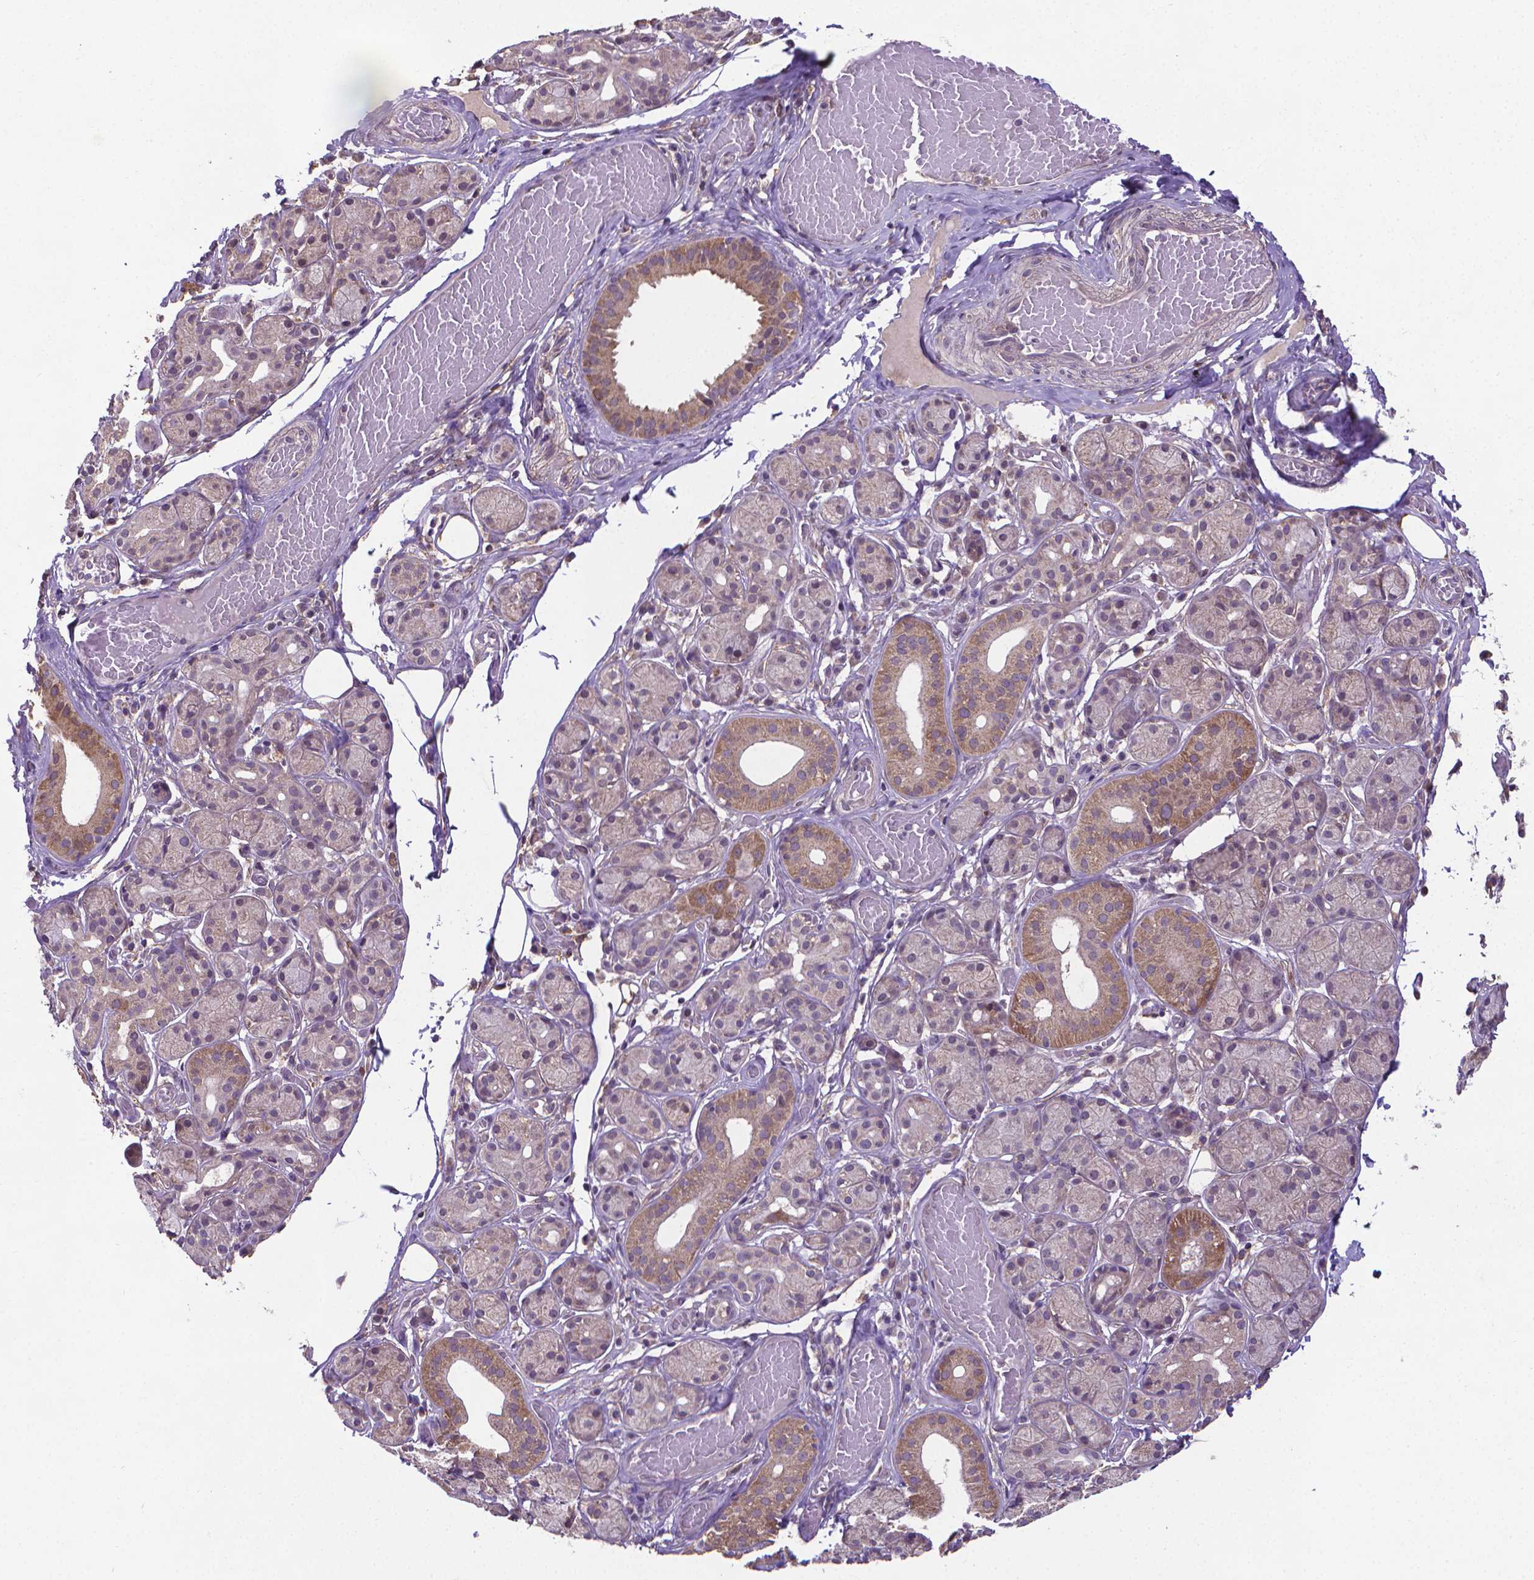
{"staining": {"intensity": "moderate", "quantity": "<25%", "location": "cytoplasmic/membranous"}, "tissue": "salivary gland", "cell_type": "Glandular cells", "image_type": "normal", "snomed": [{"axis": "morphology", "description": "Normal tissue, NOS"}, {"axis": "topography", "description": "Salivary gland"}, {"axis": "topography", "description": "Peripheral nerve tissue"}], "caption": "The histopathology image reveals staining of normal salivary gland, revealing moderate cytoplasmic/membranous protein expression (brown color) within glandular cells.", "gene": "GPR63", "patient": {"sex": "male", "age": 71}}